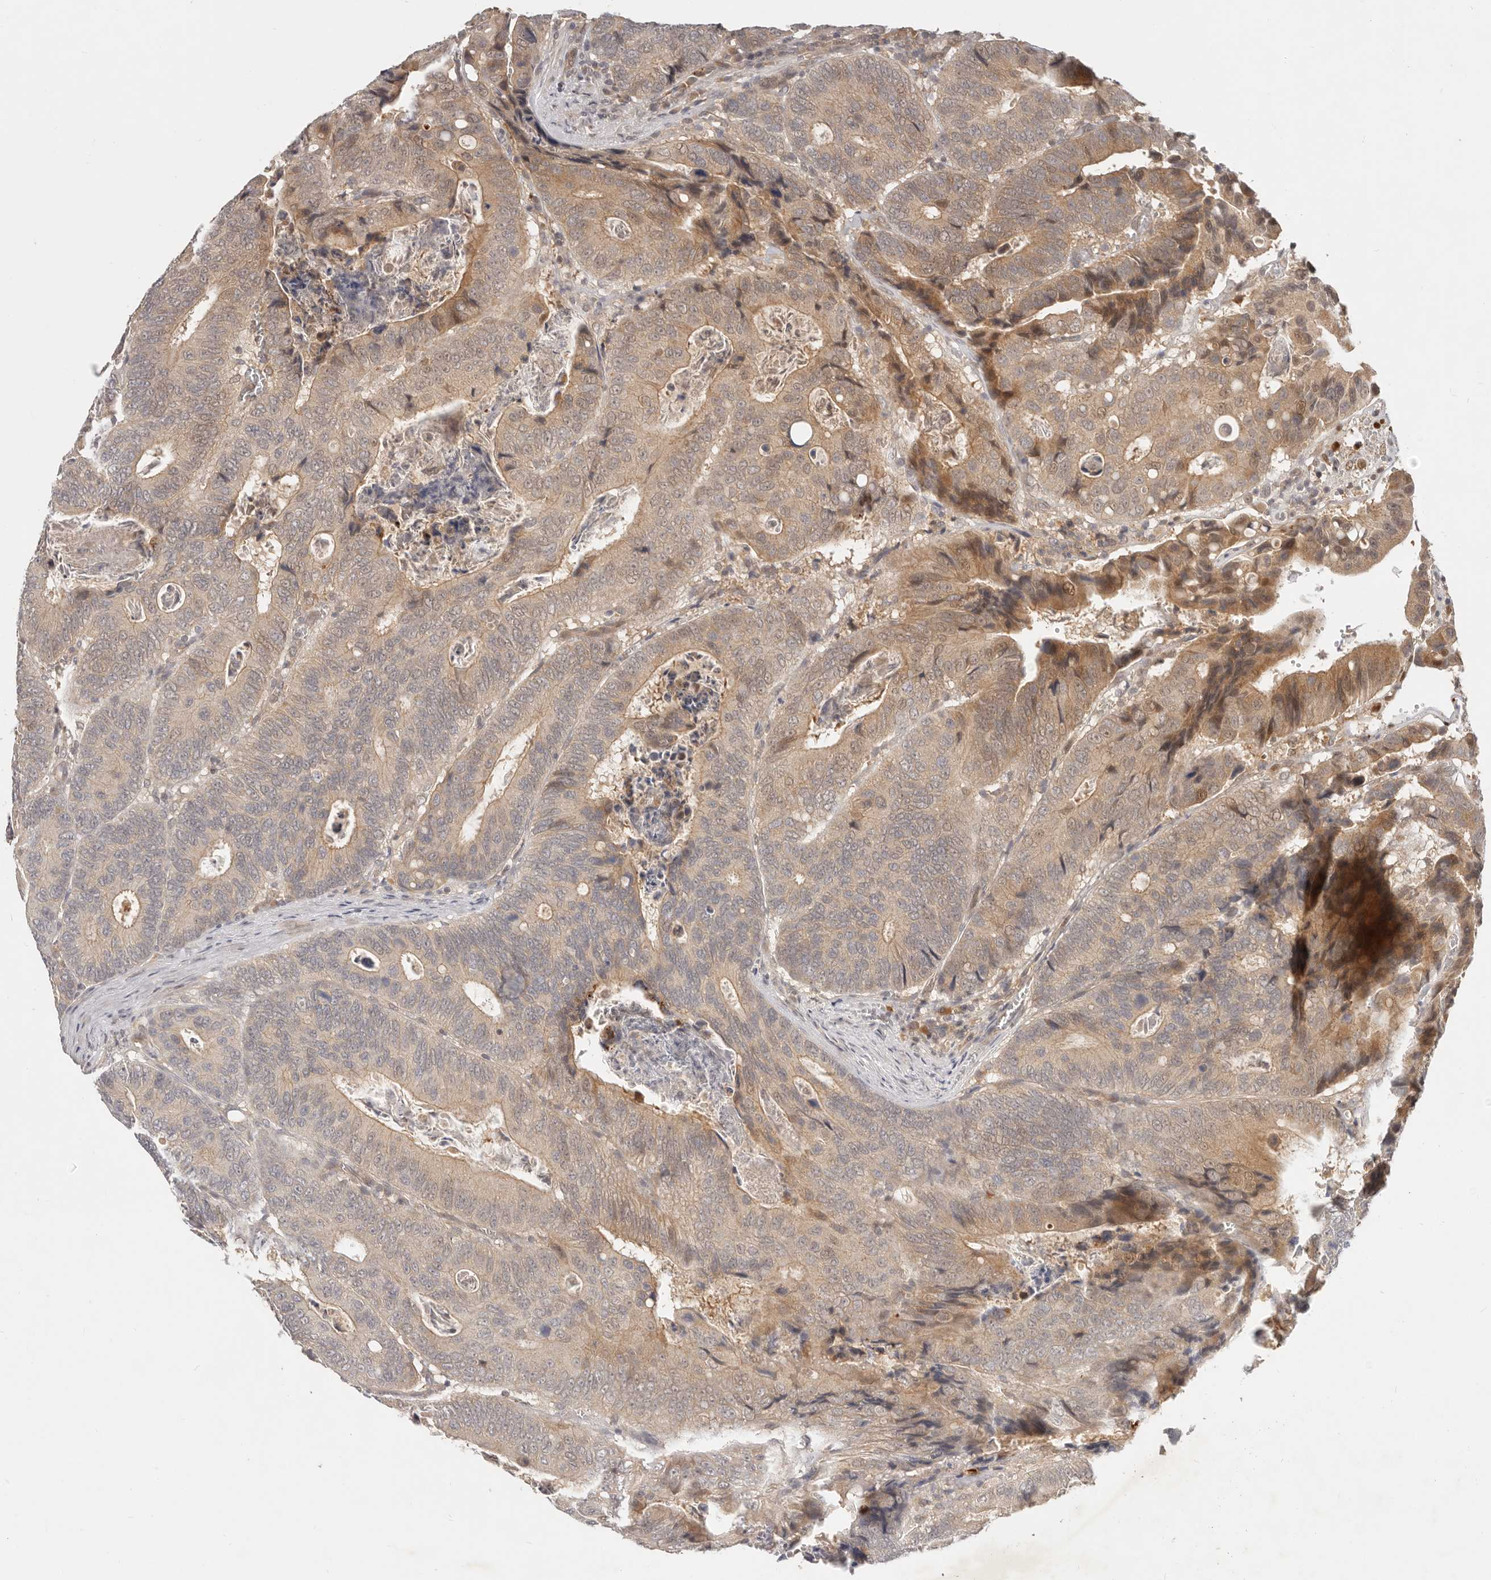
{"staining": {"intensity": "weak", "quantity": "25%-75%", "location": "cytoplasmic/membranous"}, "tissue": "colorectal cancer", "cell_type": "Tumor cells", "image_type": "cancer", "snomed": [{"axis": "morphology", "description": "Inflammation, NOS"}, {"axis": "morphology", "description": "Adenocarcinoma, NOS"}, {"axis": "topography", "description": "Colon"}], "caption": "IHC staining of adenocarcinoma (colorectal), which reveals low levels of weak cytoplasmic/membranous staining in approximately 25%-75% of tumor cells indicating weak cytoplasmic/membranous protein positivity. The staining was performed using DAB (brown) for protein detection and nuclei were counterstained in hematoxylin (blue).", "gene": "USP49", "patient": {"sex": "male", "age": 72}}